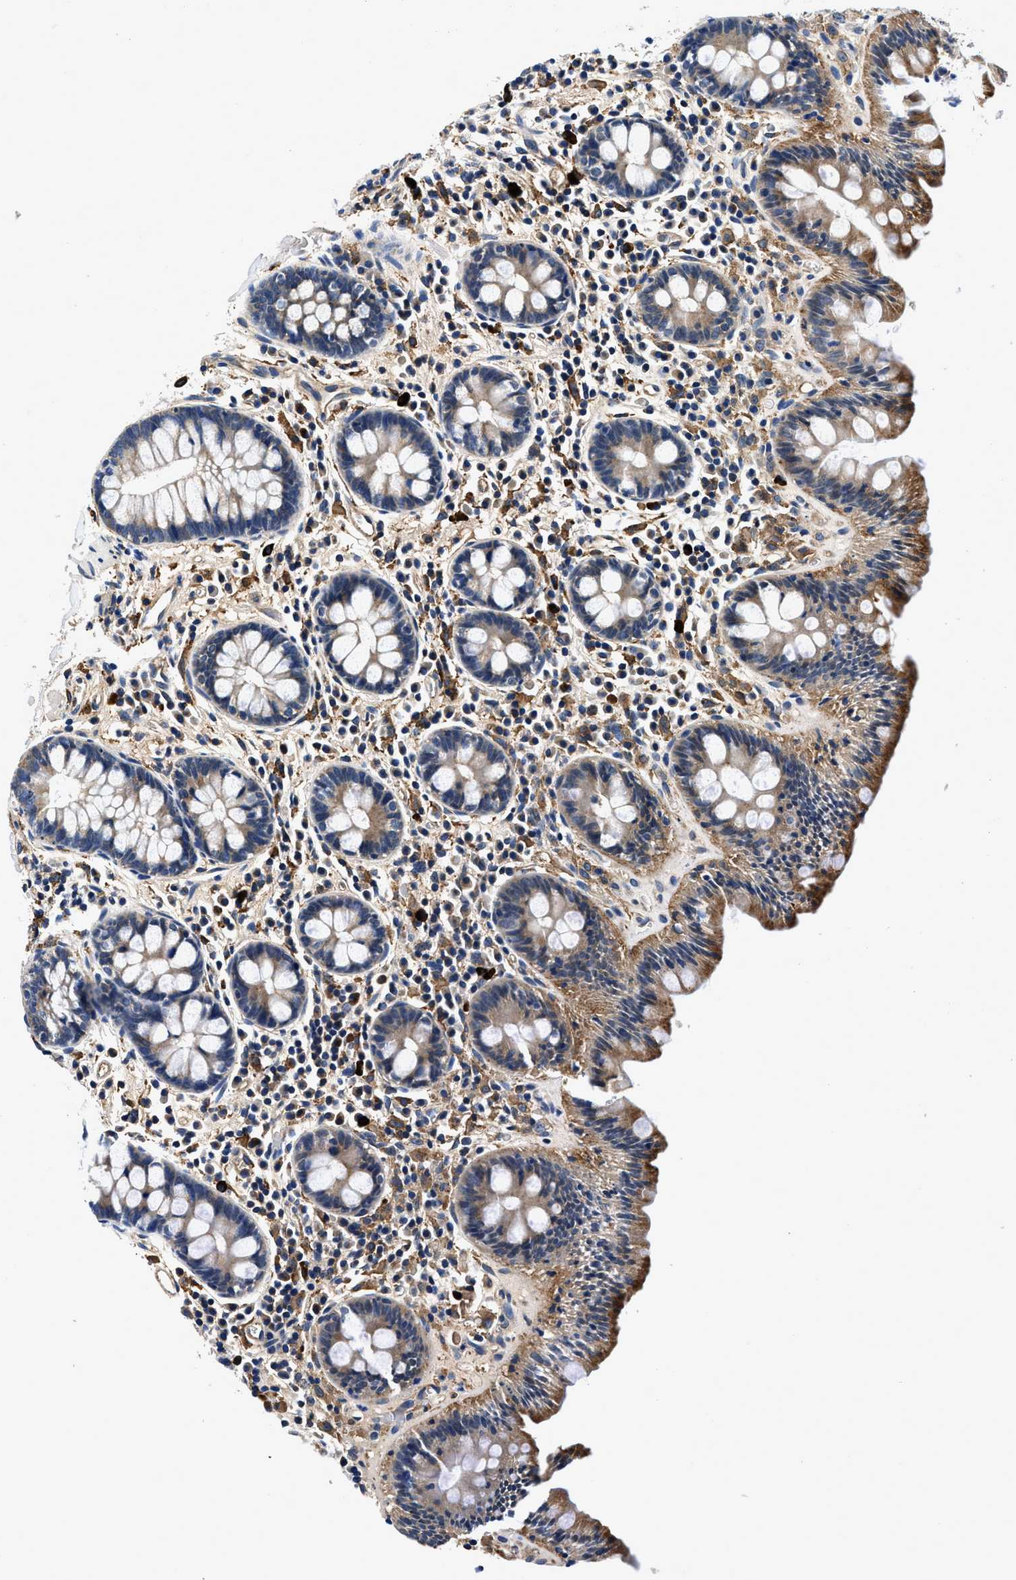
{"staining": {"intensity": "negative", "quantity": "none", "location": "none"}, "tissue": "colon", "cell_type": "Endothelial cells", "image_type": "normal", "snomed": [{"axis": "morphology", "description": "Normal tissue, NOS"}, {"axis": "topography", "description": "Colon"}], "caption": "Histopathology image shows no significant protein staining in endothelial cells of normal colon.", "gene": "ZFAND3", "patient": {"sex": "female", "age": 80}}